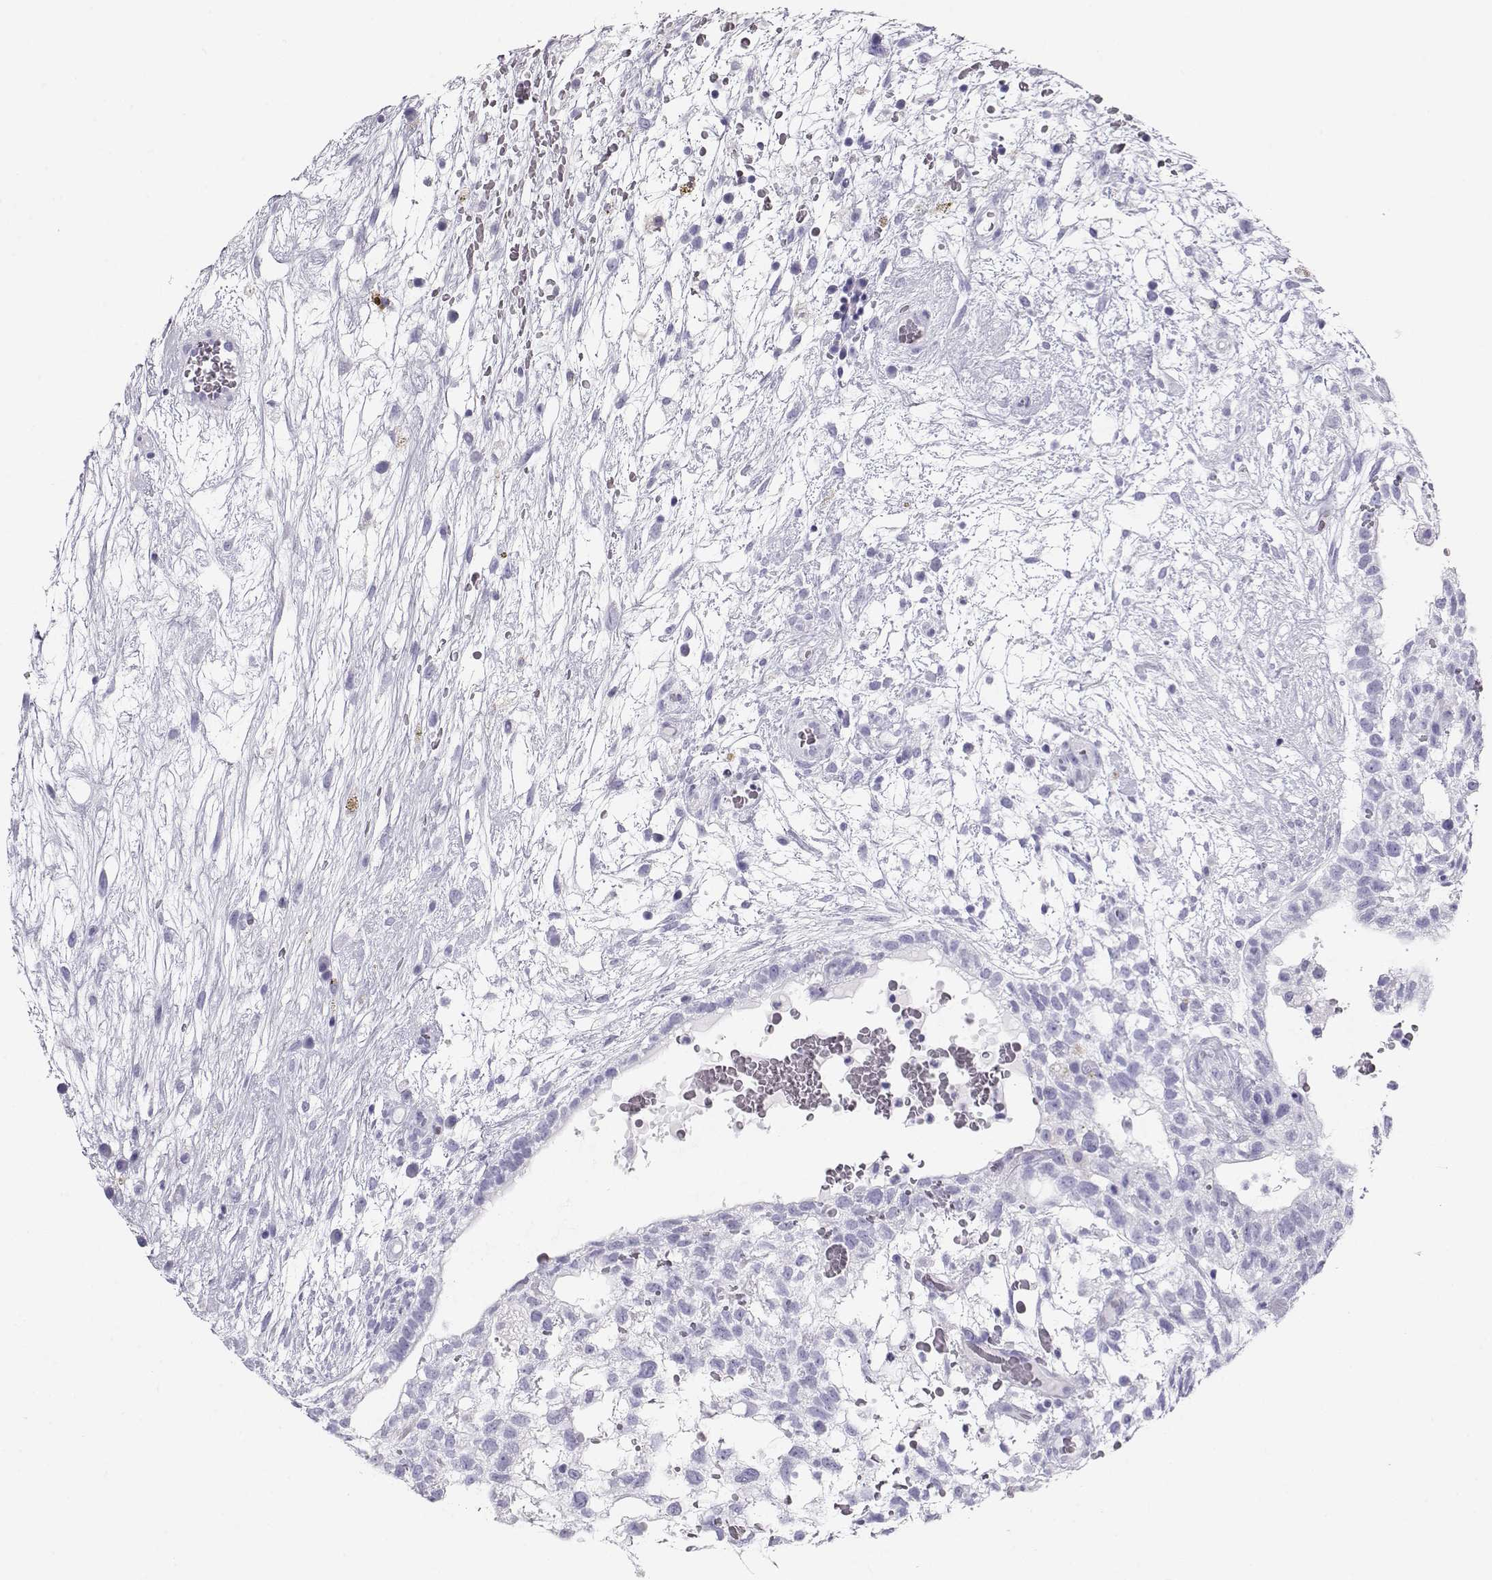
{"staining": {"intensity": "negative", "quantity": "none", "location": "none"}, "tissue": "testis cancer", "cell_type": "Tumor cells", "image_type": "cancer", "snomed": [{"axis": "morphology", "description": "Normal tissue, NOS"}, {"axis": "morphology", "description": "Carcinoma, Embryonal, NOS"}, {"axis": "topography", "description": "Testis"}], "caption": "This micrograph is of testis embryonal carcinoma stained with immunohistochemistry (IHC) to label a protein in brown with the nuclei are counter-stained blue. There is no staining in tumor cells.", "gene": "RD3", "patient": {"sex": "male", "age": 32}}